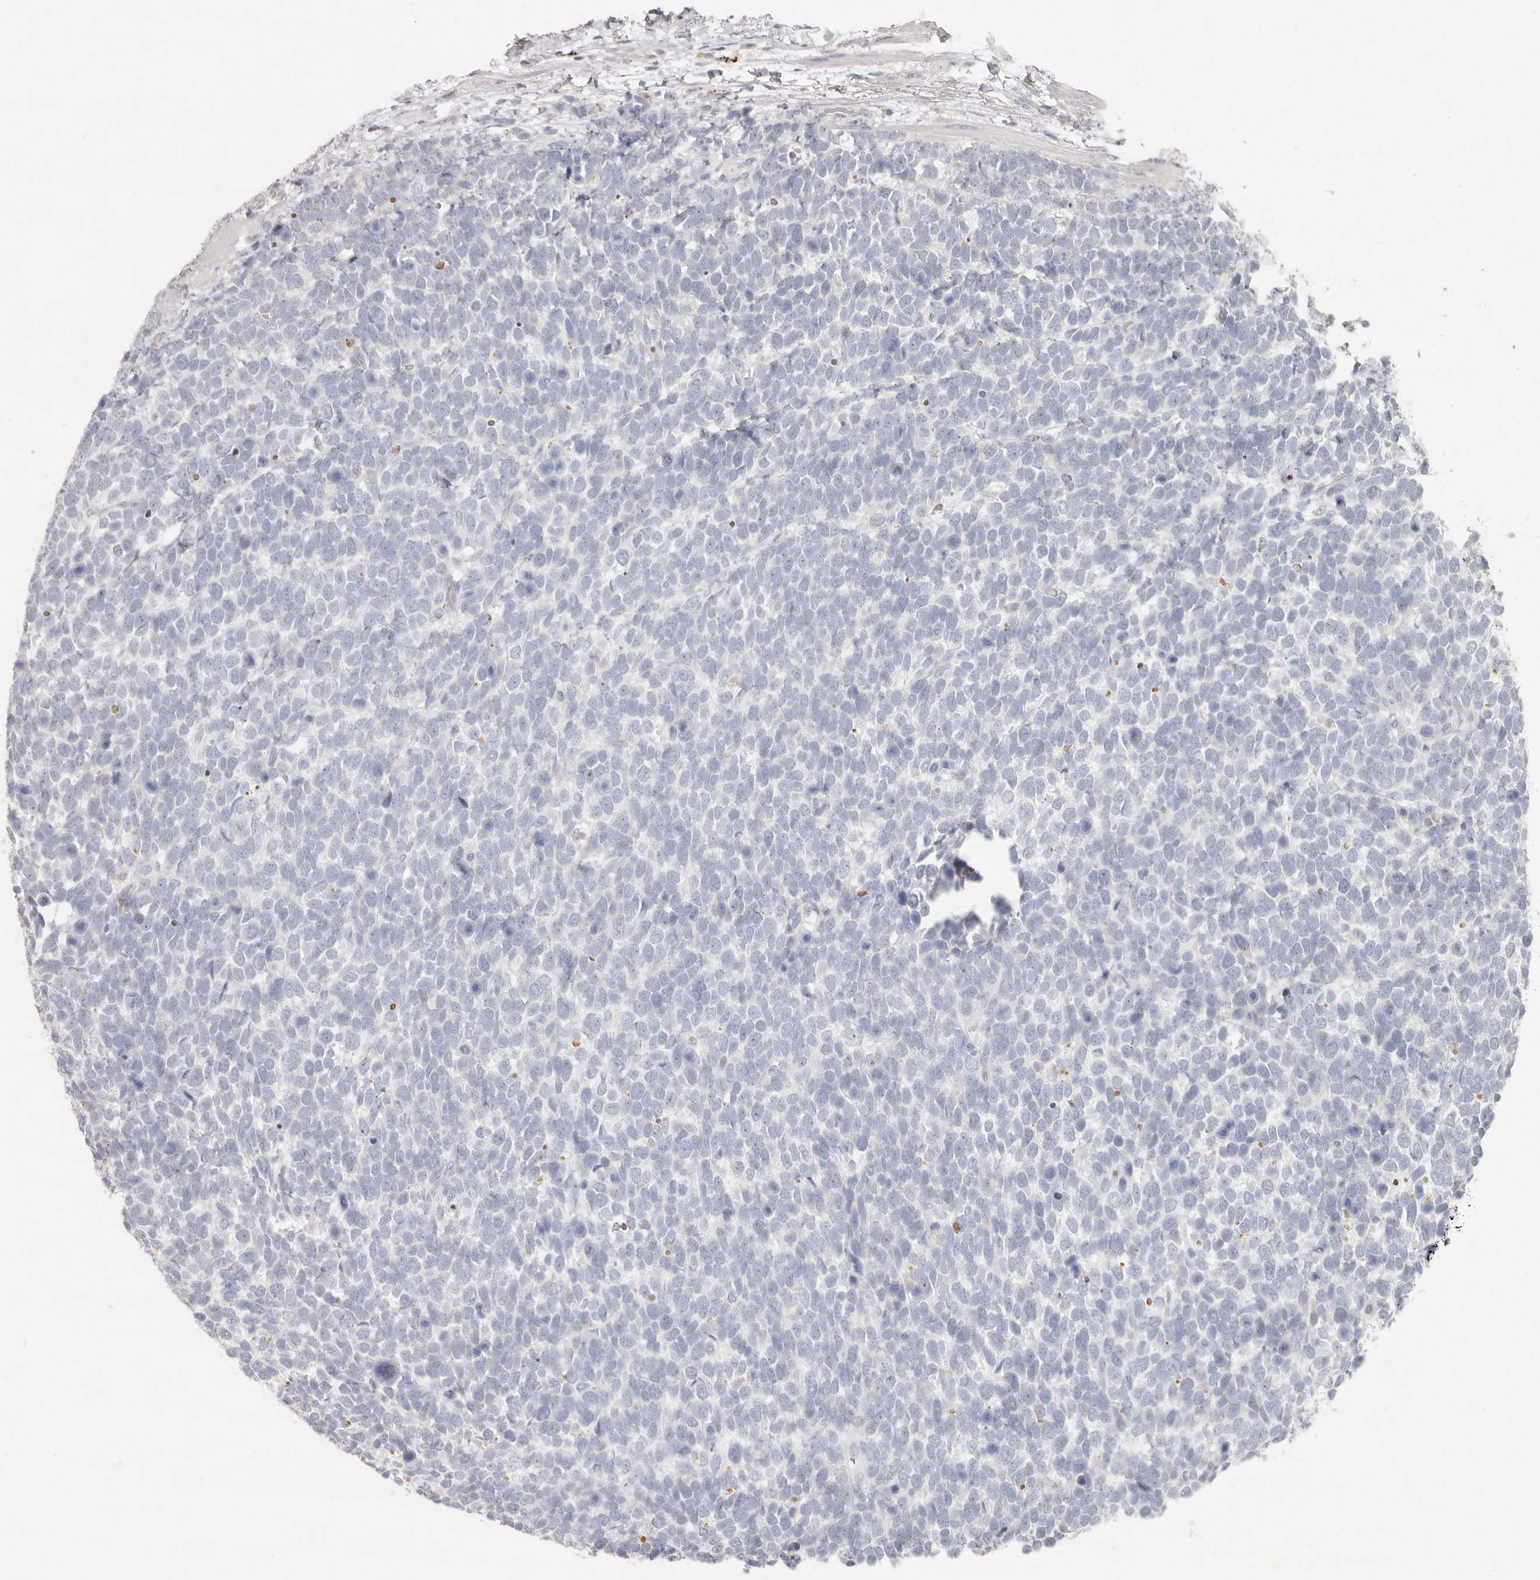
{"staining": {"intensity": "negative", "quantity": "none", "location": "none"}, "tissue": "urothelial cancer", "cell_type": "Tumor cells", "image_type": "cancer", "snomed": [{"axis": "morphology", "description": "Urothelial carcinoma, High grade"}, {"axis": "topography", "description": "Urinary bladder"}], "caption": "DAB (3,3'-diaminobenzidine) immunohistochemical staining of human high-grade urothelial carcinoma shows no significant positivity in tumor cells.", "gene": "FAM185A", "patient": {"sex": "female", "age": 82}}